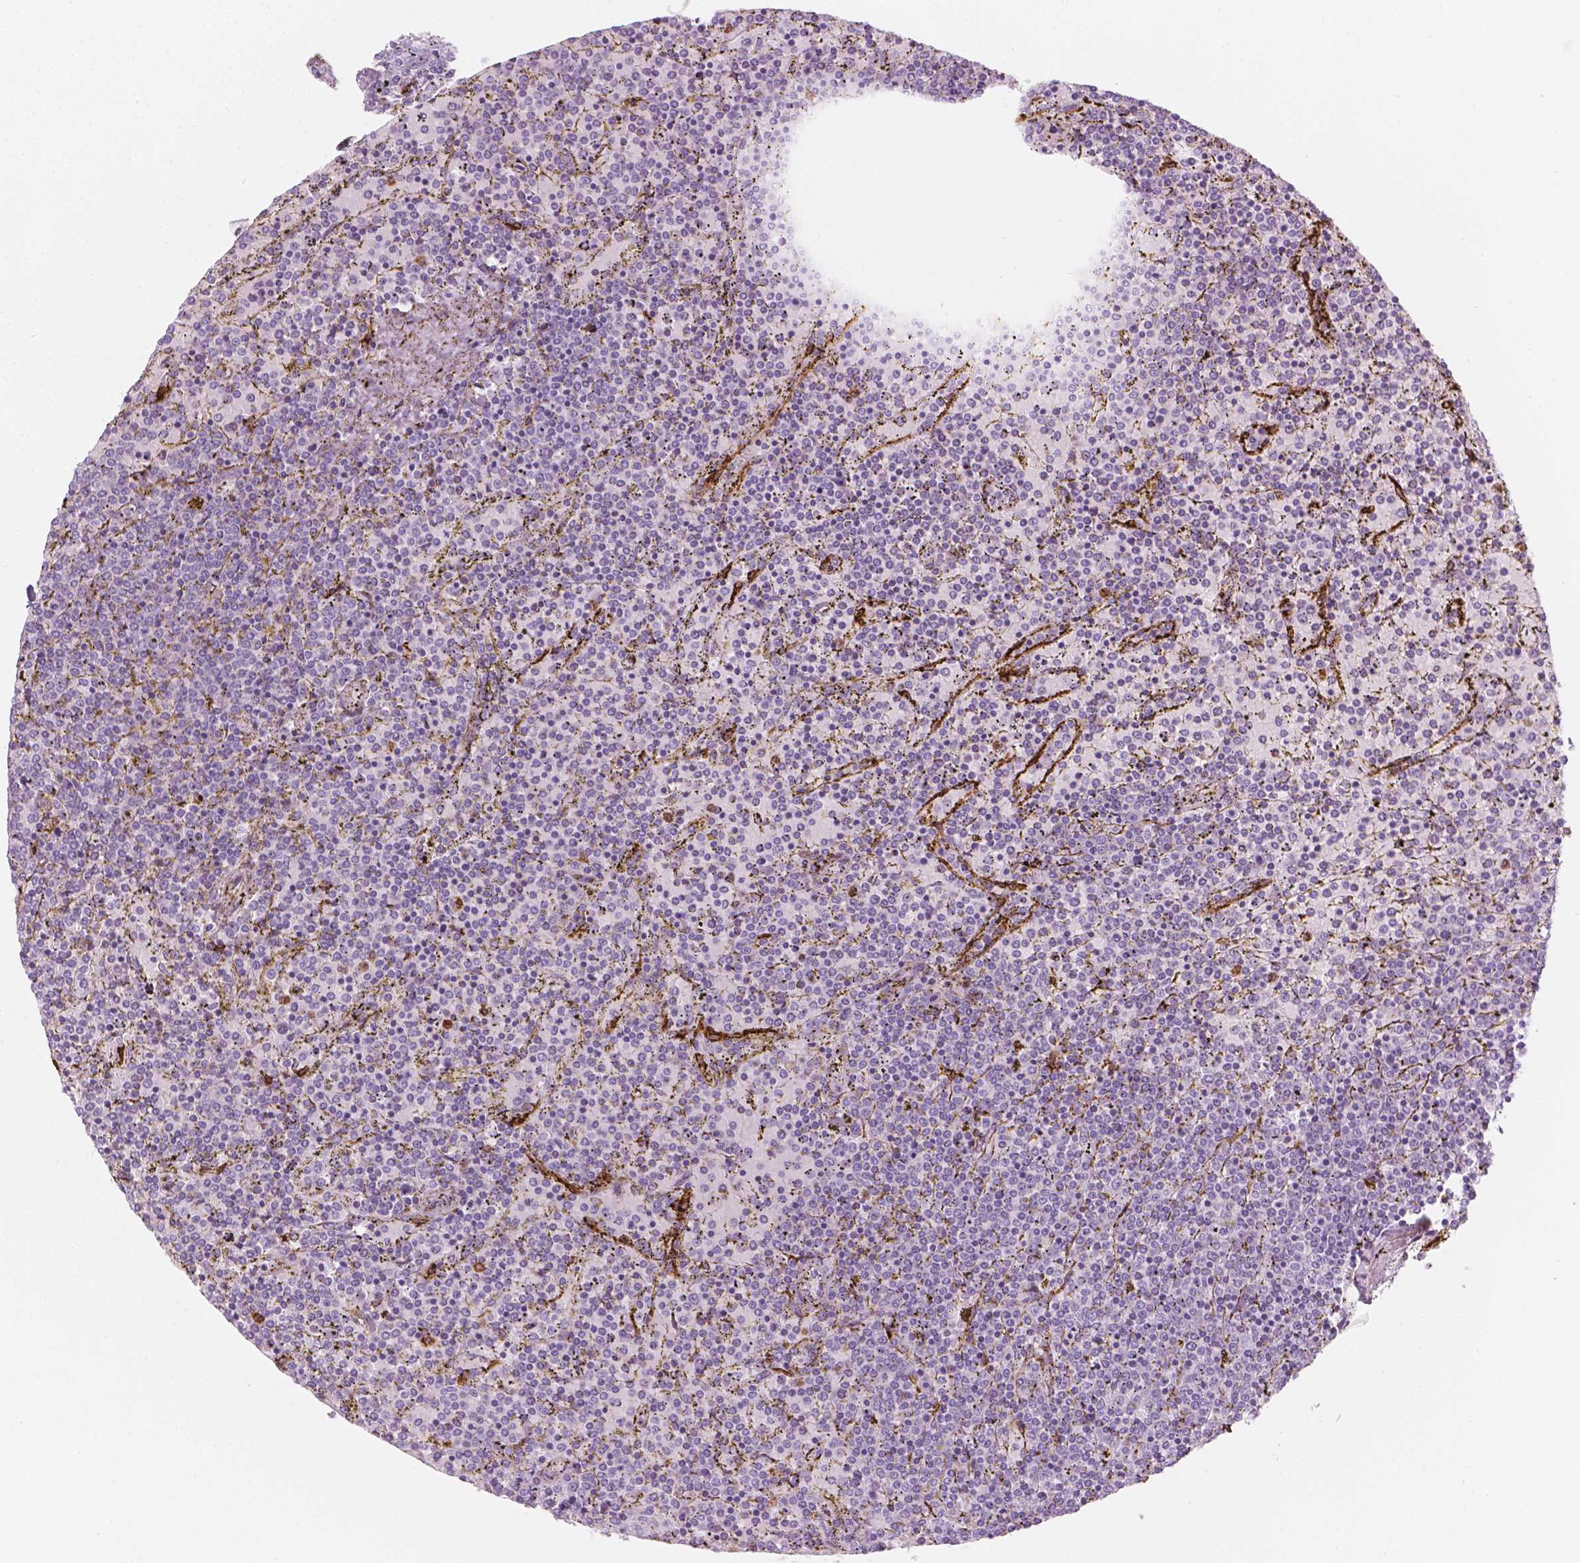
{"staining": {"intensity": "negative", "quantity": "none", "location": "none"}, "tissue": "lymphoma", "cell_type": "Tumor cells", "image_type": "cancer", "snomed": [{"axis": "morphology", "description": "Malignant lymphoma, non-Hodgkin's type, Low grade"}, {"axis": "topography", "description": "Spleen"}], "caption": "This is a photomicrograph of immunohistochemistry staining of lymphoma, which shows no positivity in tumor cells.", "gene": "CES1", "patient": {"sex": "female", "age": 77}}